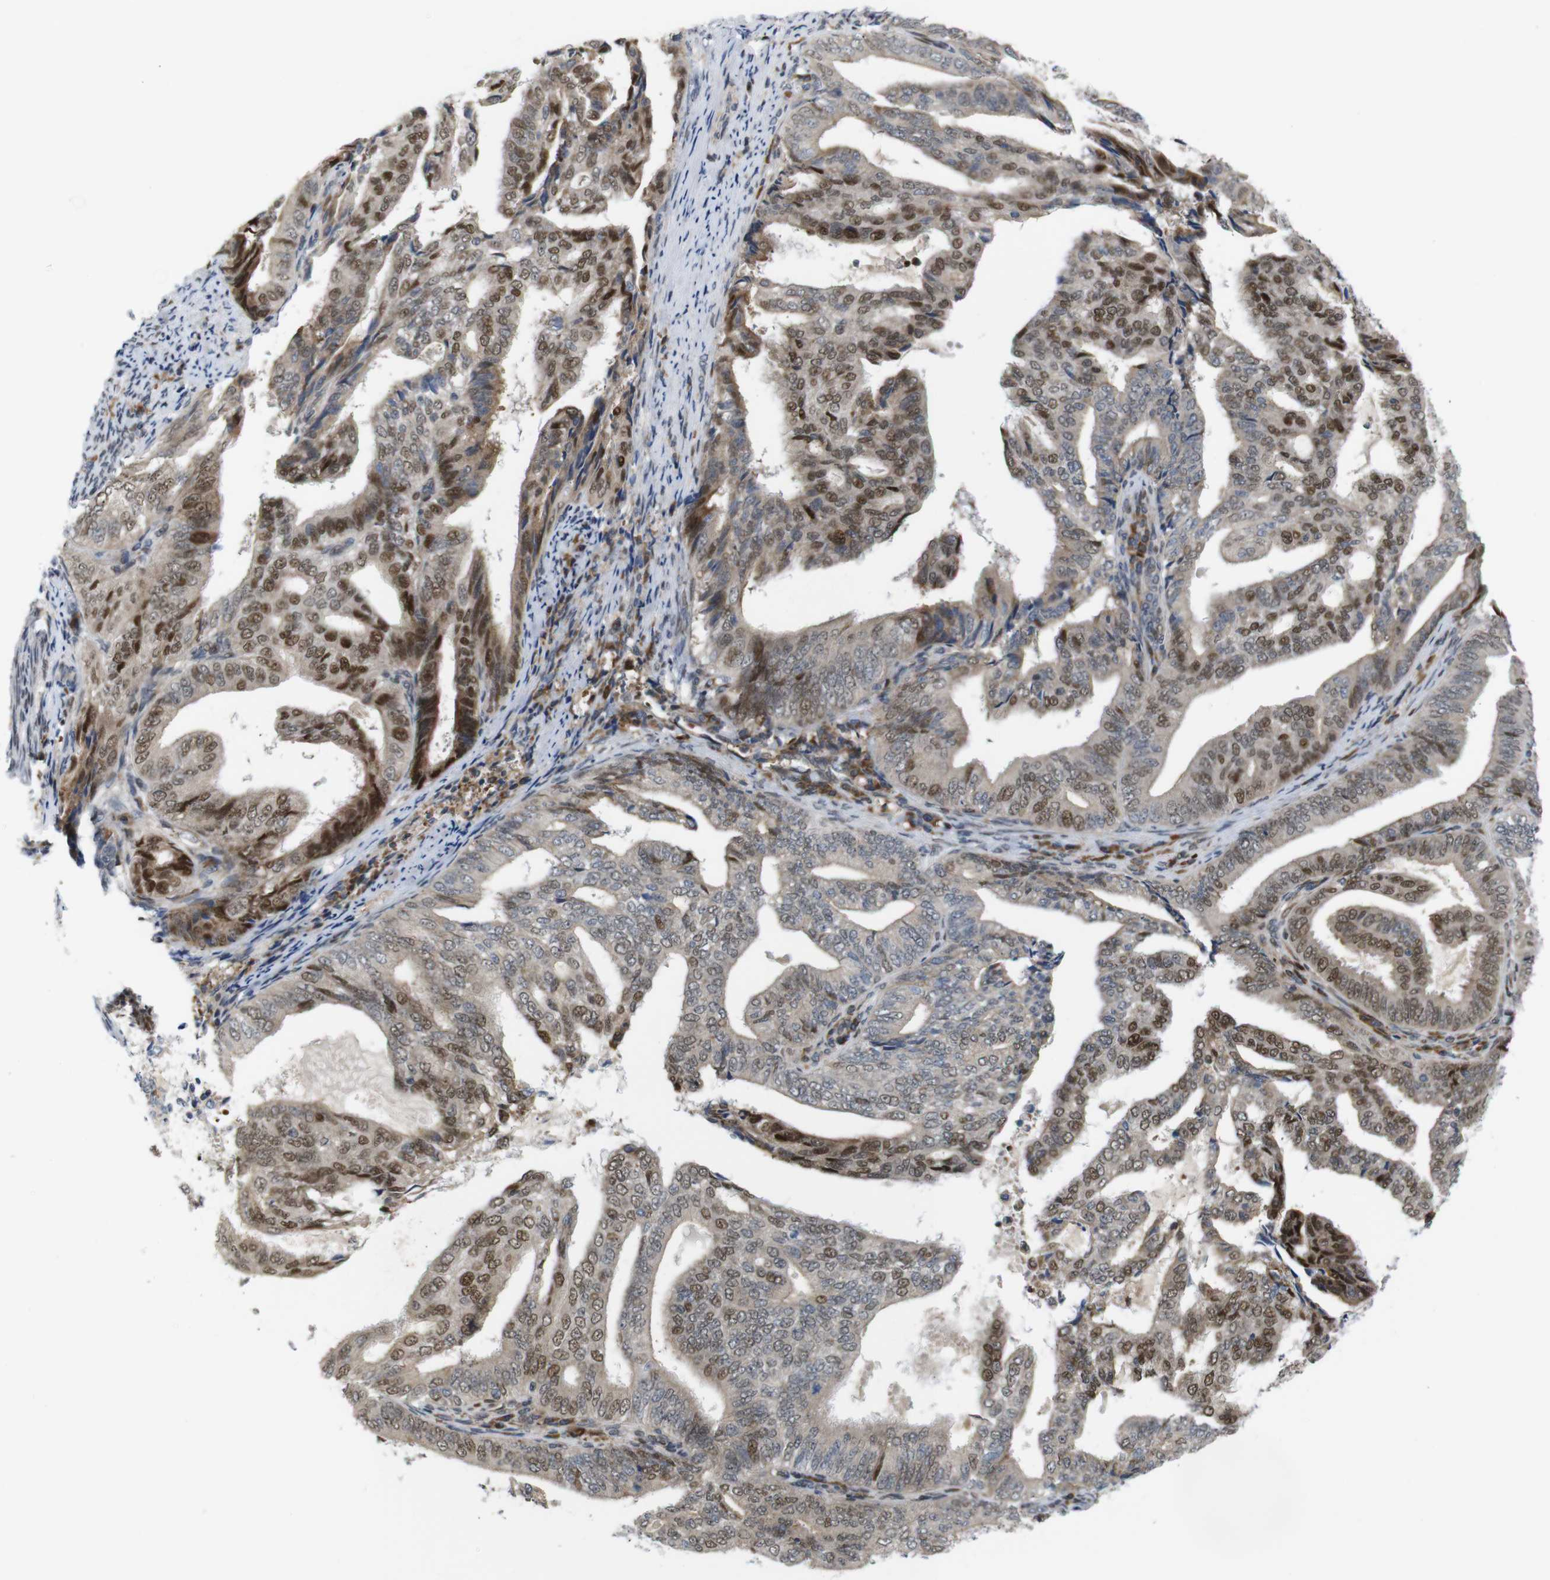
{"staining": {"intensity": "moderate", "quantity": "25%-75%", "location": "cytoplasmic/membranous,nuclear"}, "tissue": "endometrial cancer", "cell_type": "Tumor cells", "image_type": "cancer", "snomed": [{"axis": "morphology", "description": "Adenocarcinoma, NOS"}, {"axis": "topography", "description": "Endometrium"}], "caption": "Immunohistochemical staining of adenocarcinoma (endometrial) shows moderate cytoplasmic/membranous and nuclear protein staining in approximately 25%-75% of tumor cells.", "gene": "PTPN1", "patient": {"sex": "female", "age": 58}}